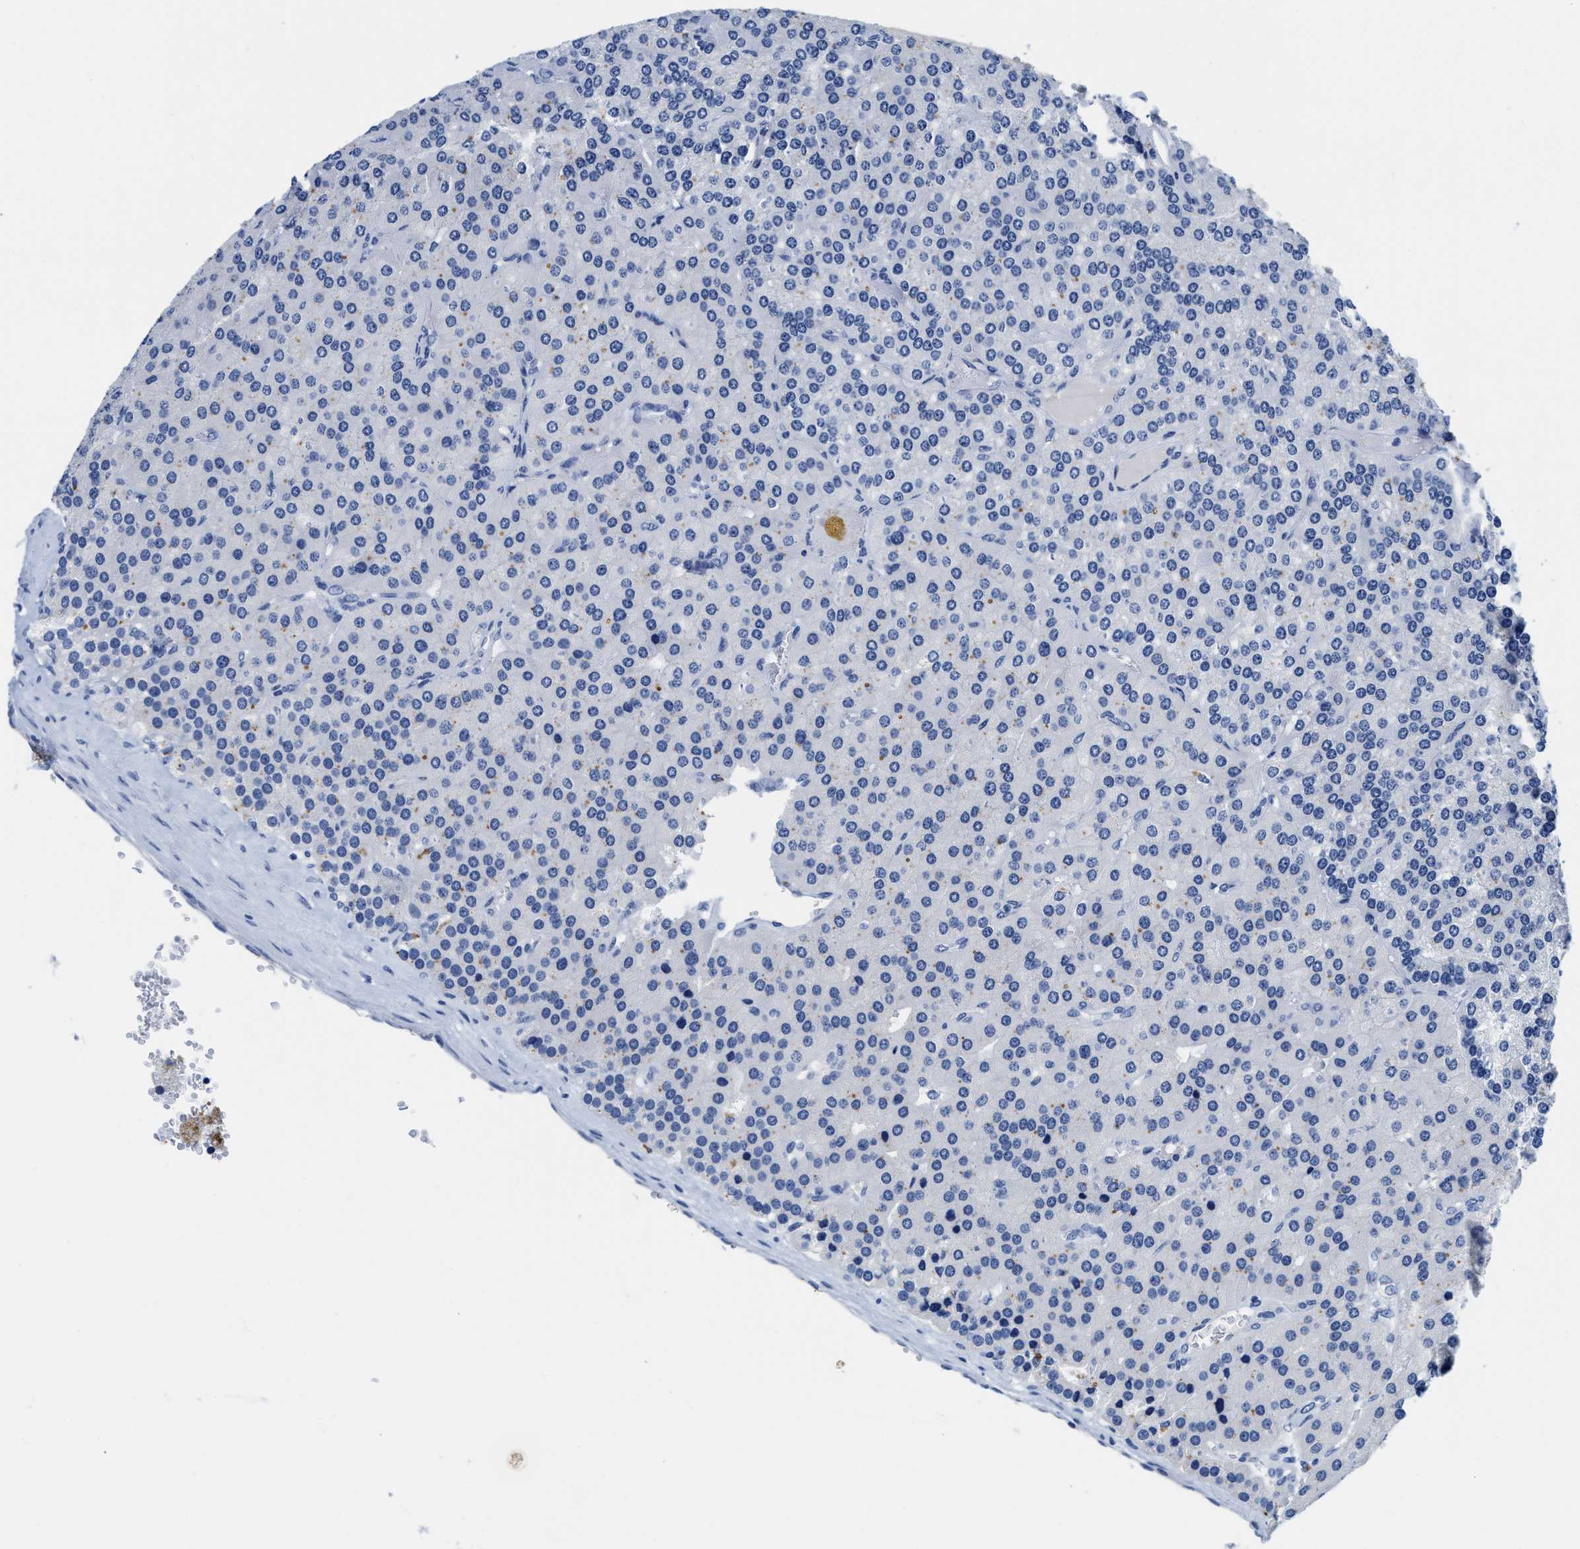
{"staining": {"intensity": "negative", "quantity": "none", "location": "none"}, "tissue": "parathyroid gland", "cell_type": "Glandular cells", "image_type": "normal", "snomed": [{"axis": "morphology", "description": "Normal tissue, NOS"}, {"axis": "morphology", "description": "Adenoma, NOS"}, {"axis": "topography", "description": "Parathyroid gland"}], "caption": "There is no significant positivity in glandular cells of parathyroid gland. The staining was performed using DAB (3,3'-diaminobenzidine) to visualize the protein expression in brown, while the nuclei were stained in blue with hematoxylin (Magnification: 20x).", "gene": "TTC3", "patient": {"sex": "female", "age": 86}}